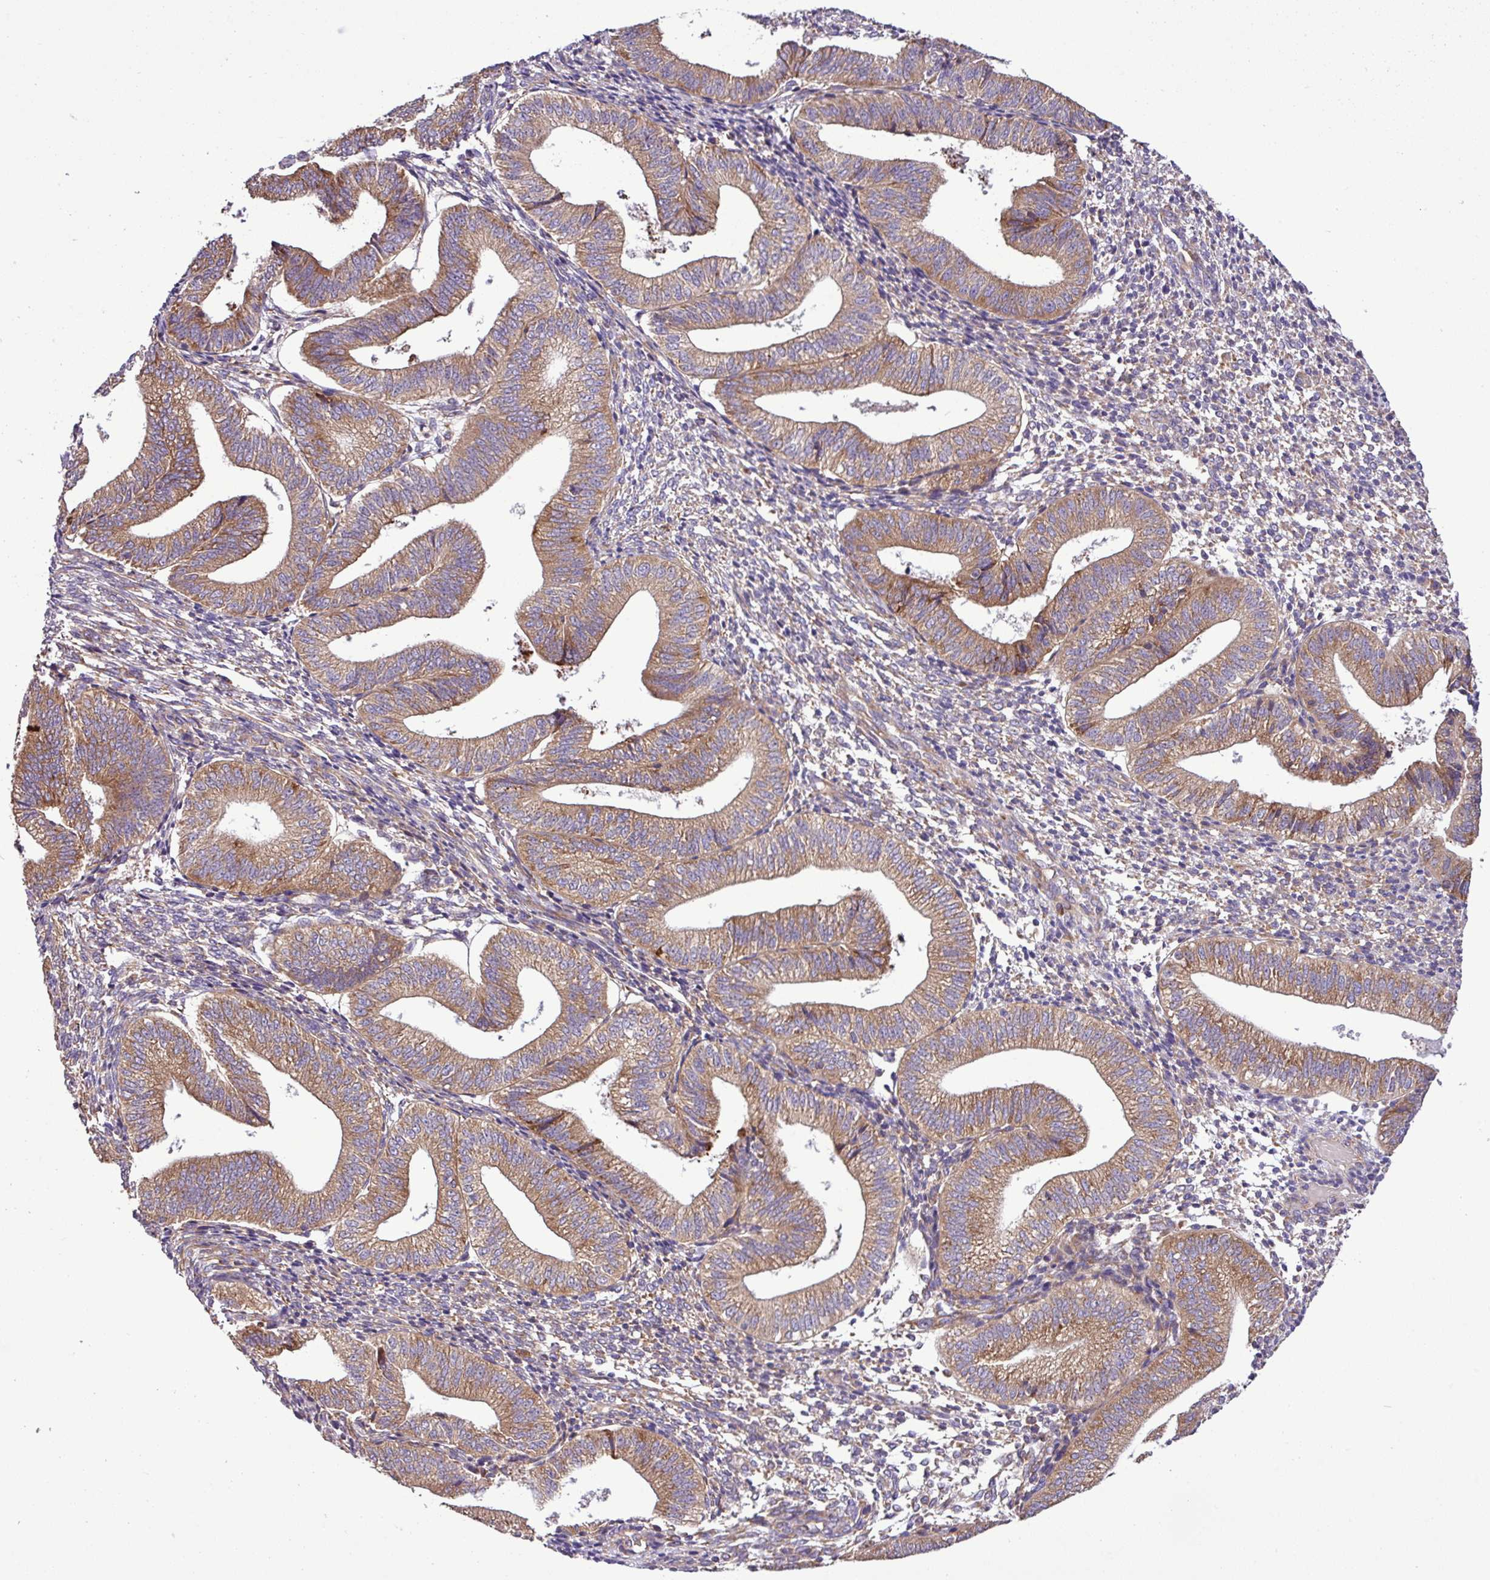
{"staining": {"intensity": "moderate", "quantity": "25%-75%", "location": "cytoplasmic/membranous"}, "tissue": "endometrium", "cell_type": "Cells in endometrial stroma", "image_type": "normal", "snomed": [{"axis": "morphology", "description": "Normal tissue, NOS"}, {"axis": "topography", "description": "Endometrium"}], "caption": "High-power microscopy captured an IHC image of benign endometrium, revealing moderate cytoplasmic/membranous staining in about 25%-75% of cells in endometrial stroma.", "gene": "RPL13", "patient": {"sex": "female", "age": 34}}